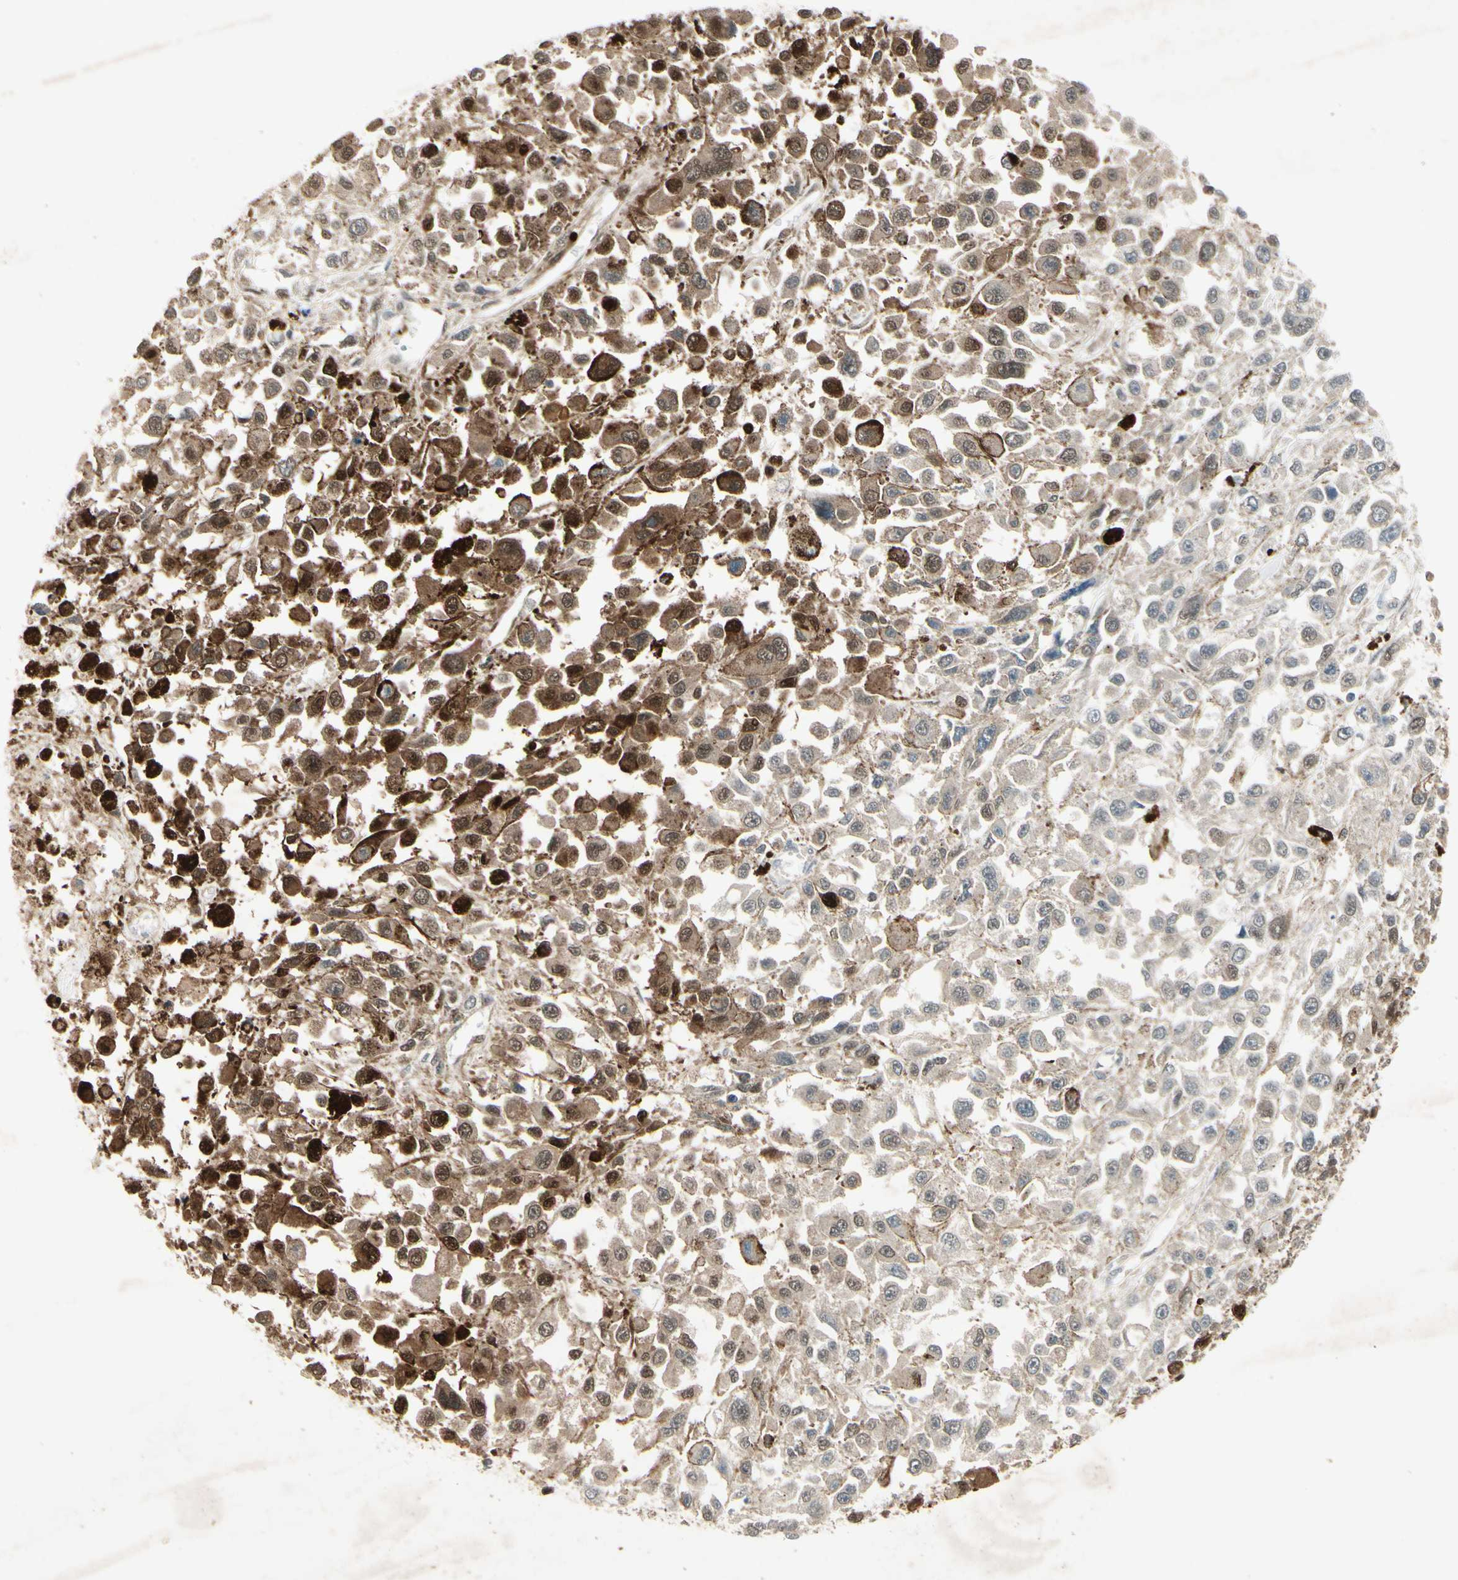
{"staining": {"intensity": "negative", "quantity": "none", "location": "none"}, "tissue": "melanoma", "cell_type": "Tumor cells", "image_type": "cancer", "snomed": [{"axis": "morphology", "description": "Malignant melanoma, Metastatic site"}, {"axis": "topography", "description": "Lymph node"}], "caption": "Tumor cells show no significant protein staining in malignant melanoma (metastatic site).", "gene": "FHDC1", "patient": {"sex": "male", "age": 59}}